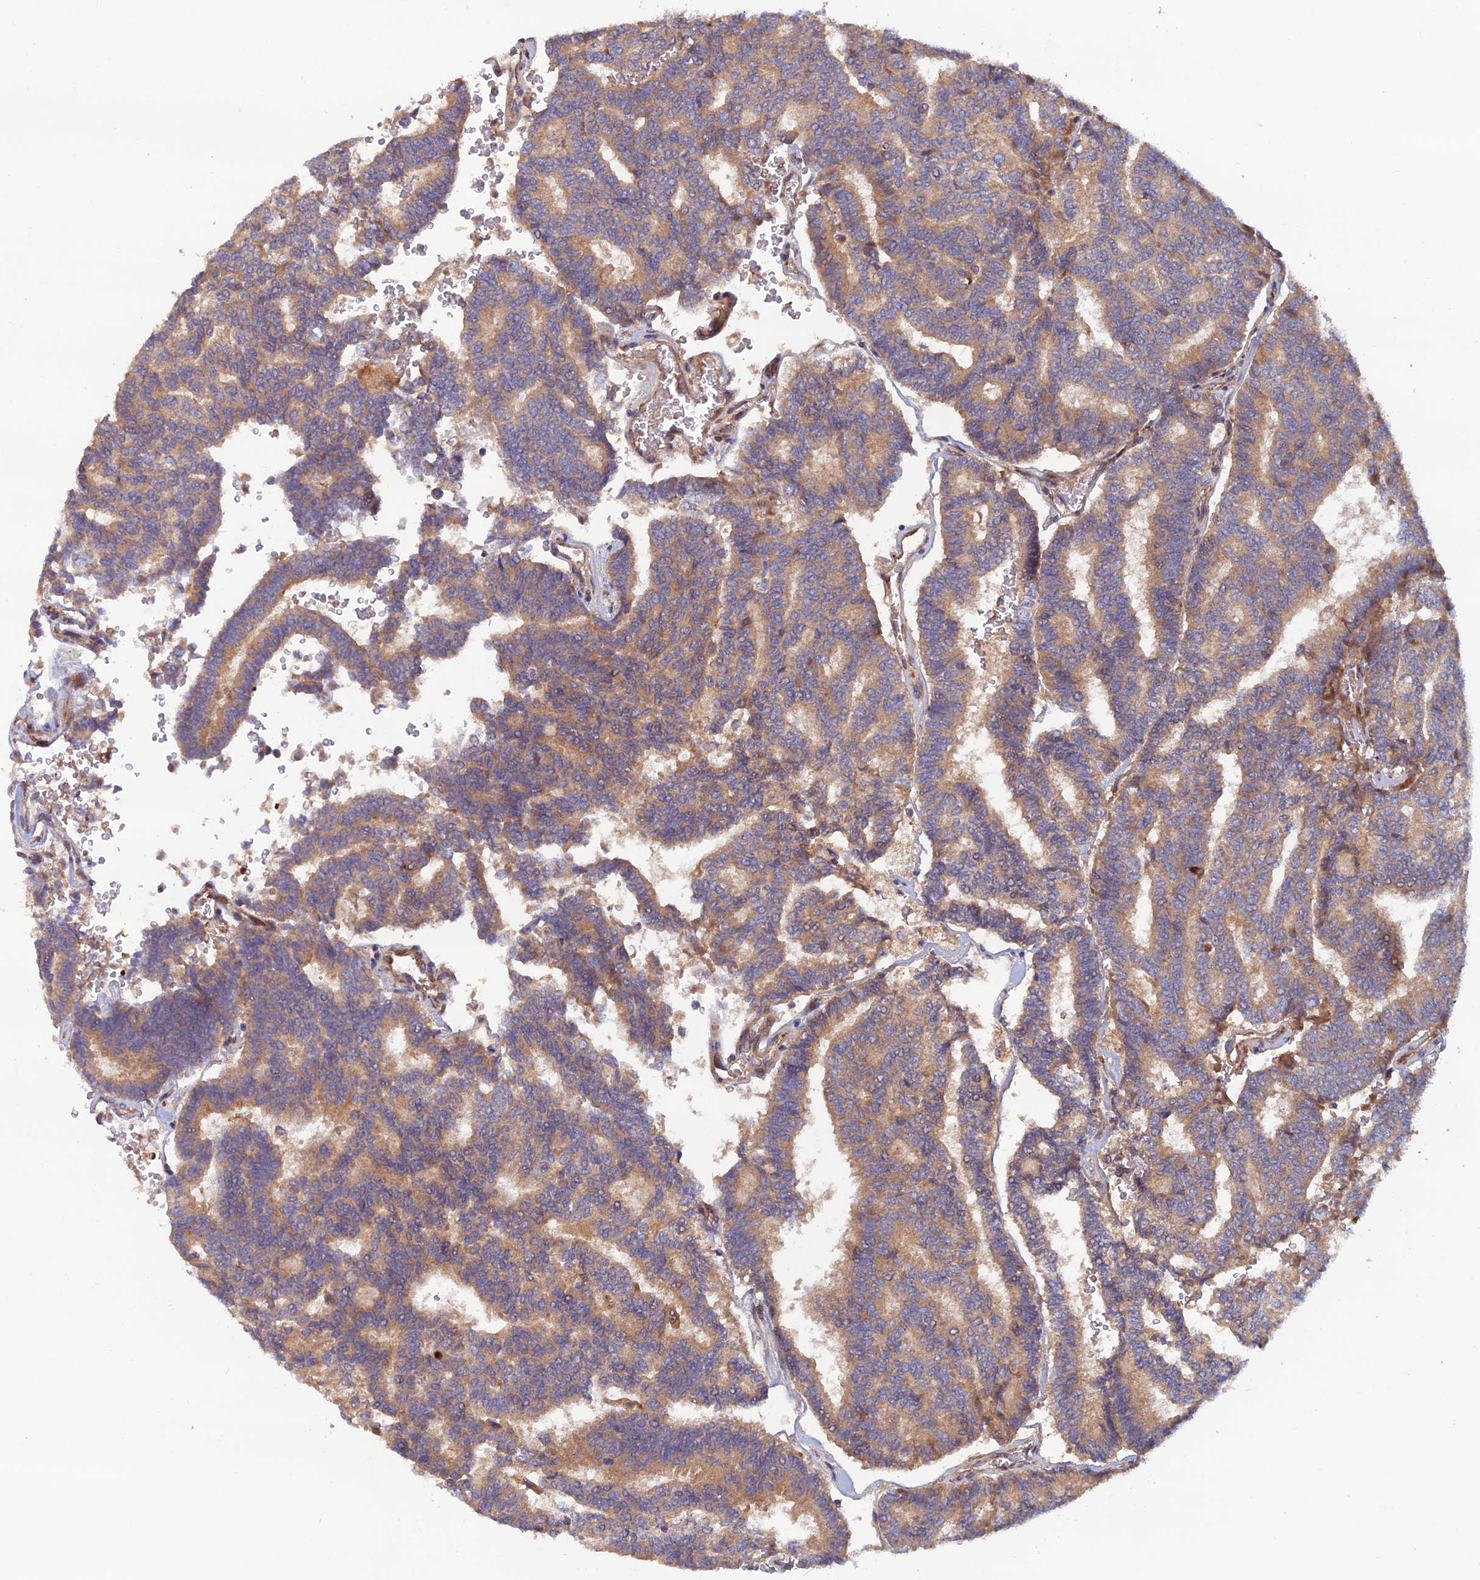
{"staining": {"intensity": "moderate", "quantity": ">75%", "location": "cytoplasmic/membranous"}, "tissue": "thyroid cancer", "cell_type": "Tumor cells", "image_type": "cancer", "snomed": [{"axis": "morphology", "description": "Papillary adenocarcinoma, NOS"}, {"axis": "topography", "description": "Thyroid gland"}], "caption": "Thyroid cancer tissue demonstrates moderate cytoplasmic/membranous positivity in approximately >75% of tumor cells, visualized by immunohistochemistry.", "gene": "GMCL1", "patient": {"sex": "female", "age": 35}}